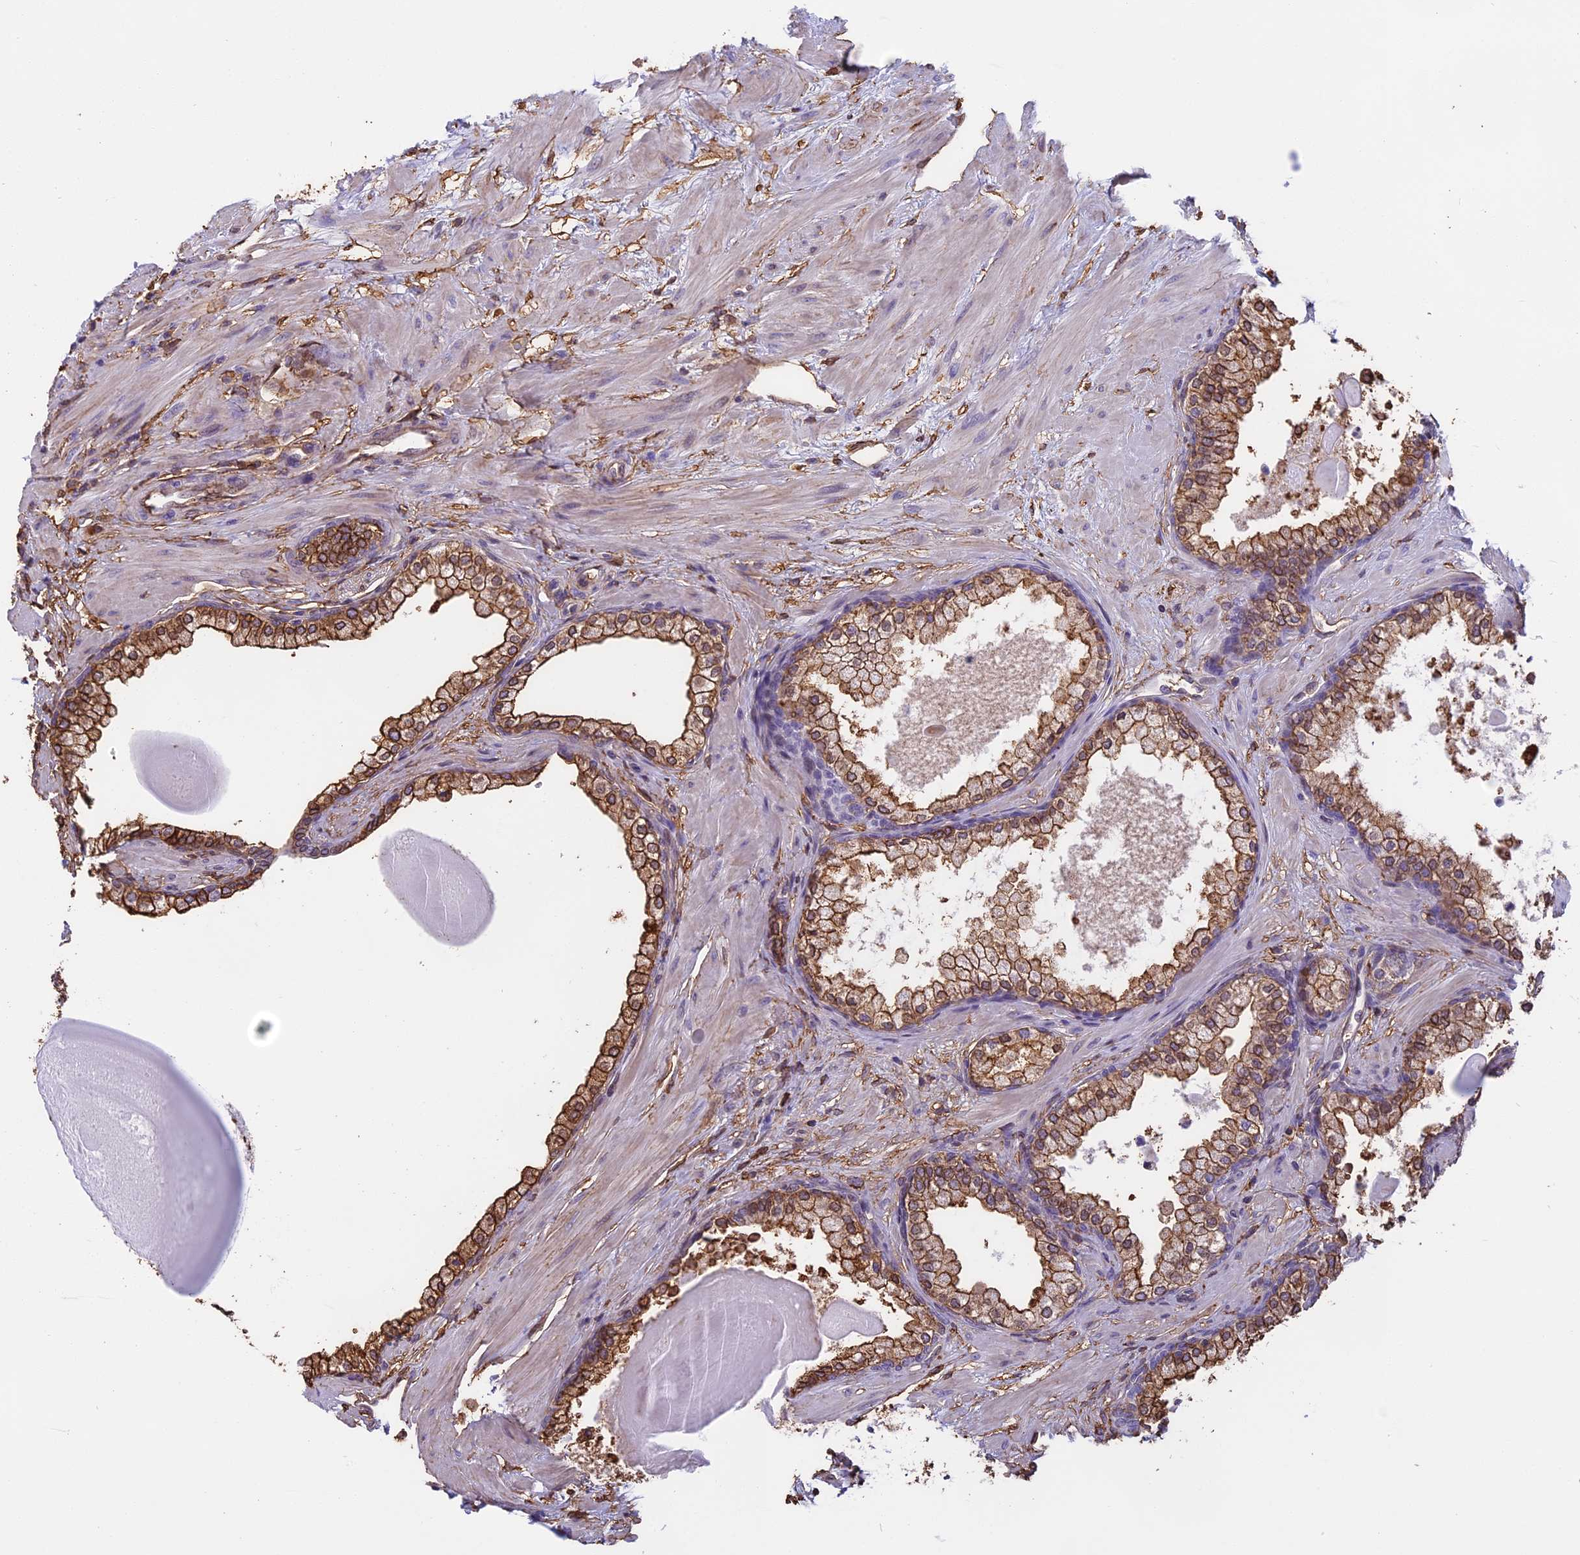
{"staining": {"intensity": "moderate", "quantity": ">75%", "location": "cytoplasmic/membranous"}, "tissue": "prostate", "cell_type": "Glandular cells", "image_type": "normal", "snomed": [{"axis": "morphology", "description": "Normal tissue, NOS"}, {"axis": "topography", "description": "Prostate"}], "caption": "Immunohistochemistry (IHC) image of unremarkable human prostate stained for a protein (brown), which demonstrates medium levels of moderate cytoplasmic/membranous expression in about >75% of glandular cells.", "gene": "TMEM255B", "patient": {"sex": "male", "age": 57}}